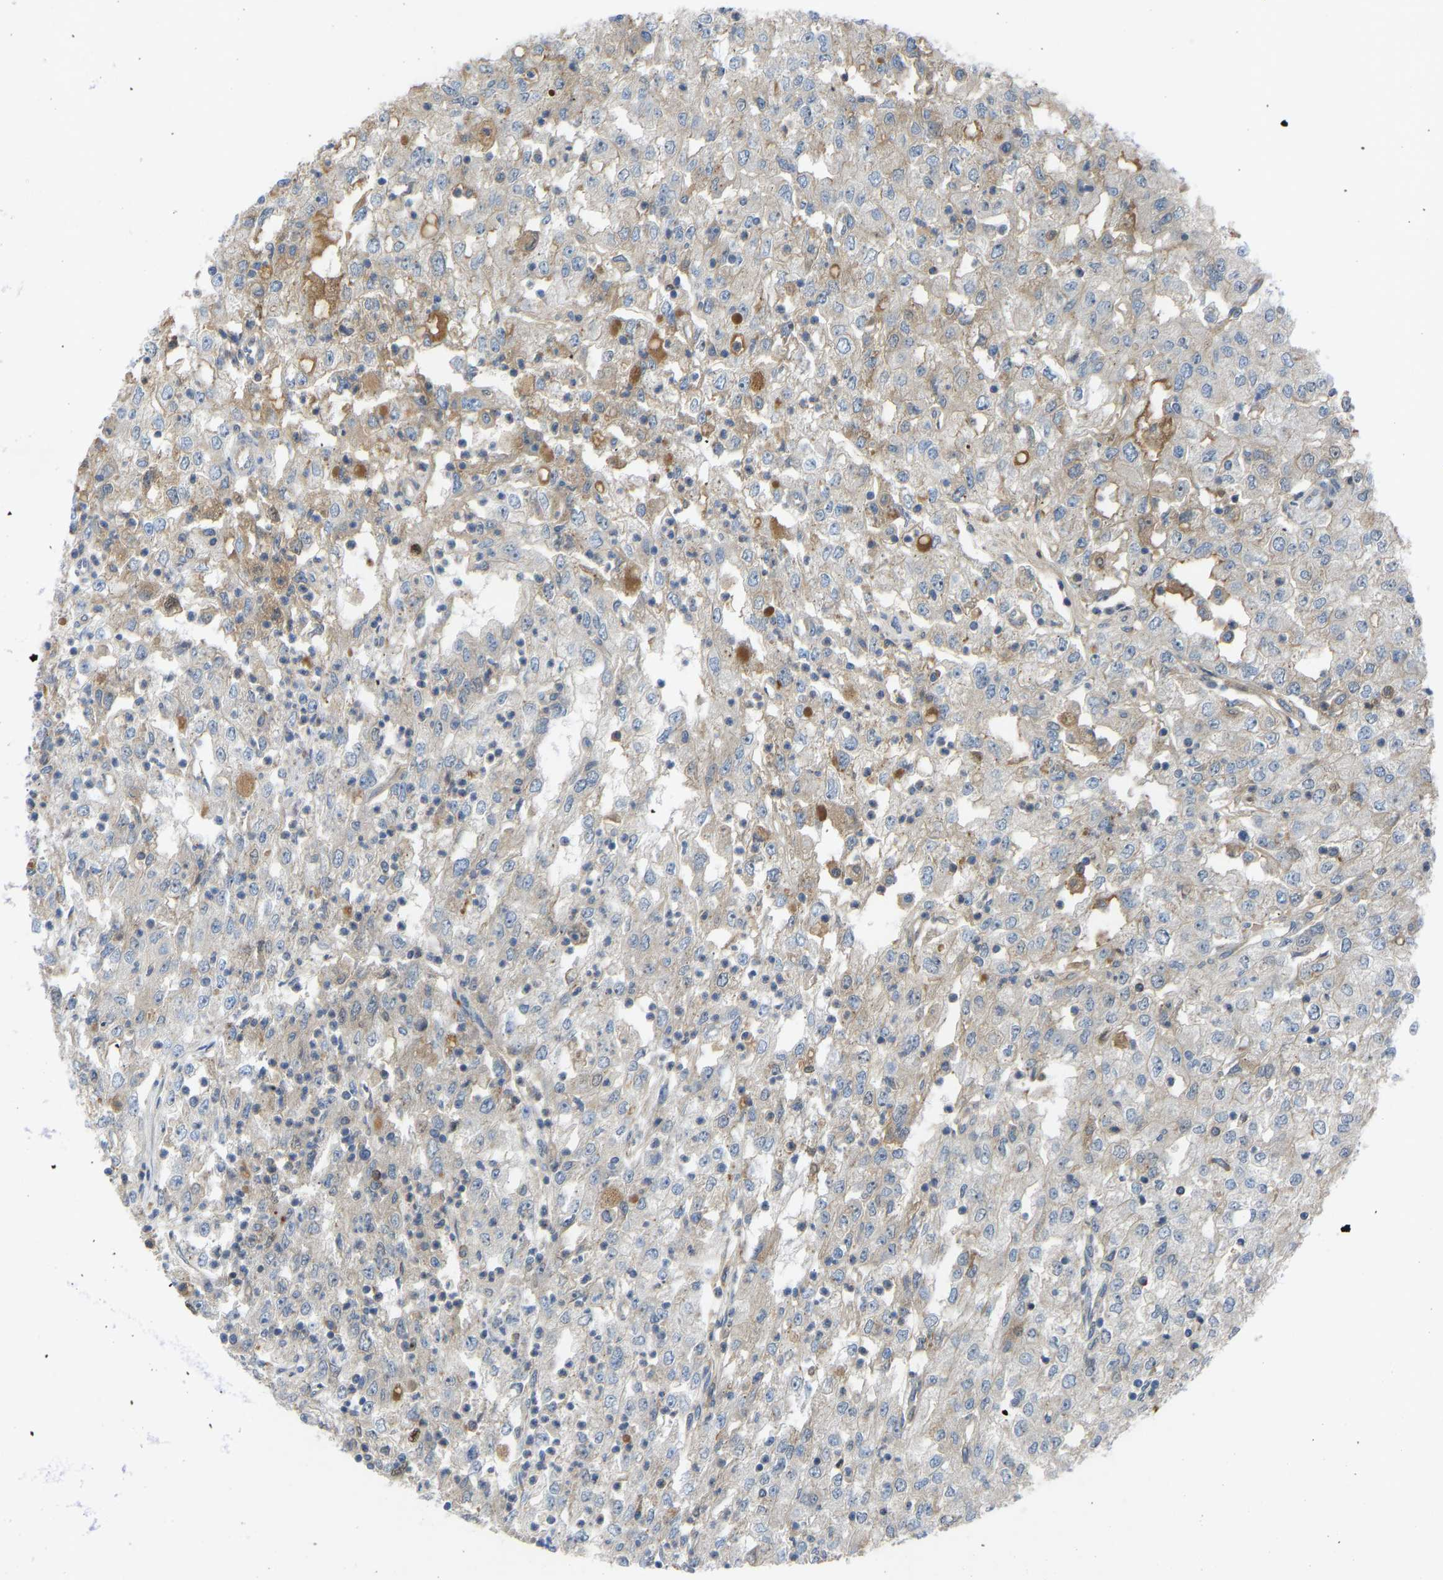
{"staining": {"intensity": "weak", "quantity": "<25%", "location": "cytoplasmic/membranous"}, "tissue": "renal cancer", "cell_type": "Tumor cells", "image_type": "cancer", "snomed": [{"axis": "morphology", "description": "Adenocarcinoma, NOS"}, {"axis": "topography", "description": "Kidney"}], "caption": "Immunohistochemistry micrograph of renal cancer stained for a protein (brown), which demonstrates no positivity in tumor cells.", "gene": "ZNF251", "patient": {"sex": "female", "age": 54}}